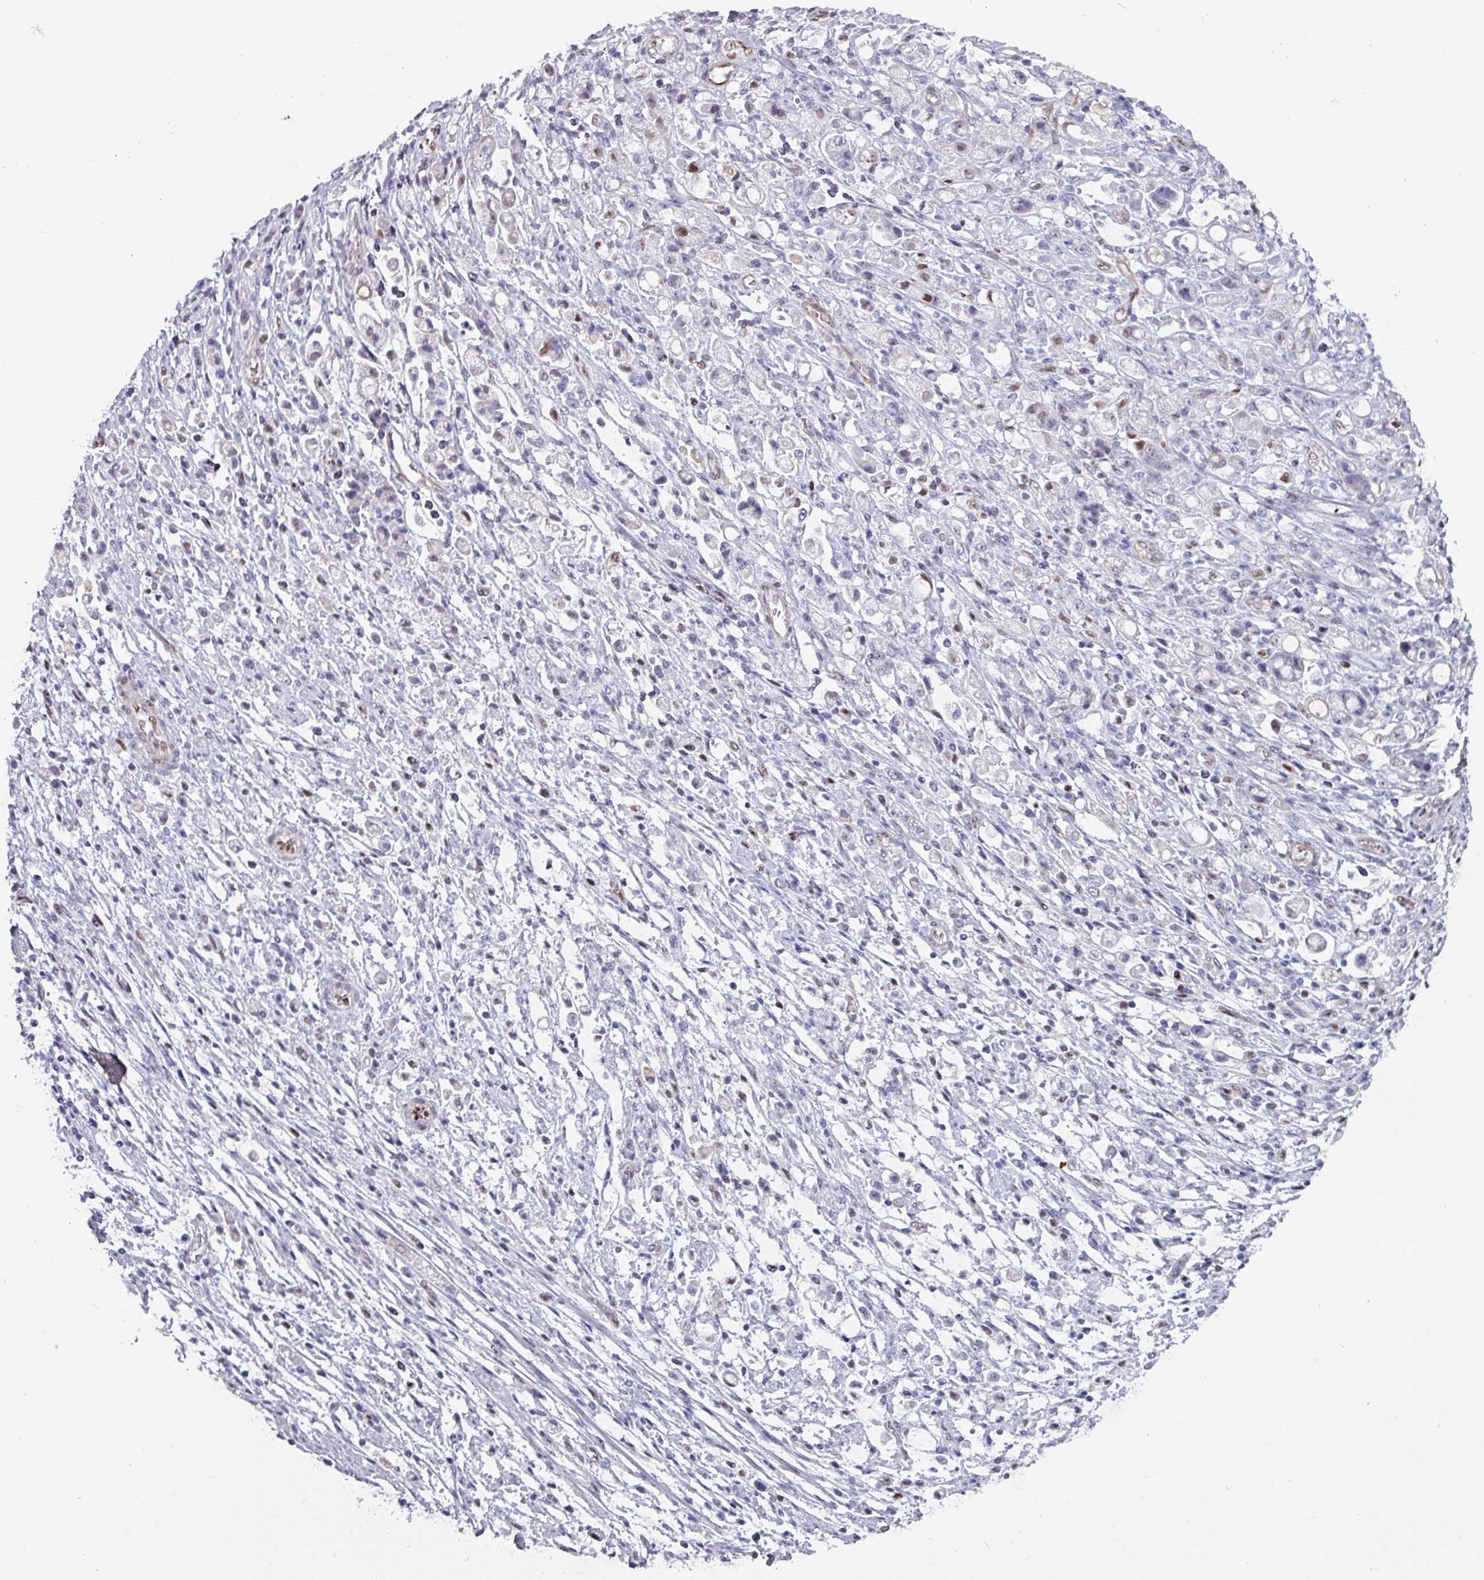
{"staining": {"intensity": "negative", "quantity": "none", "location": "none"}, "tissue": "stomach cancer", "cell_type": "Tumor cells", "image_type": "cancer", "snomed": [{"axis": "morphology", "description": "Adenocarcinoma, NOS"}, {"axis": "topography", "description": "Stomach"}], "caption": "Human stomach adenocarcinoma stained for a protein using immunohistochemistry displays no staining in tumor cells.", "gene": "ZNF816-ZNF321P", "patient": {"sex": "female", "age": 60}}